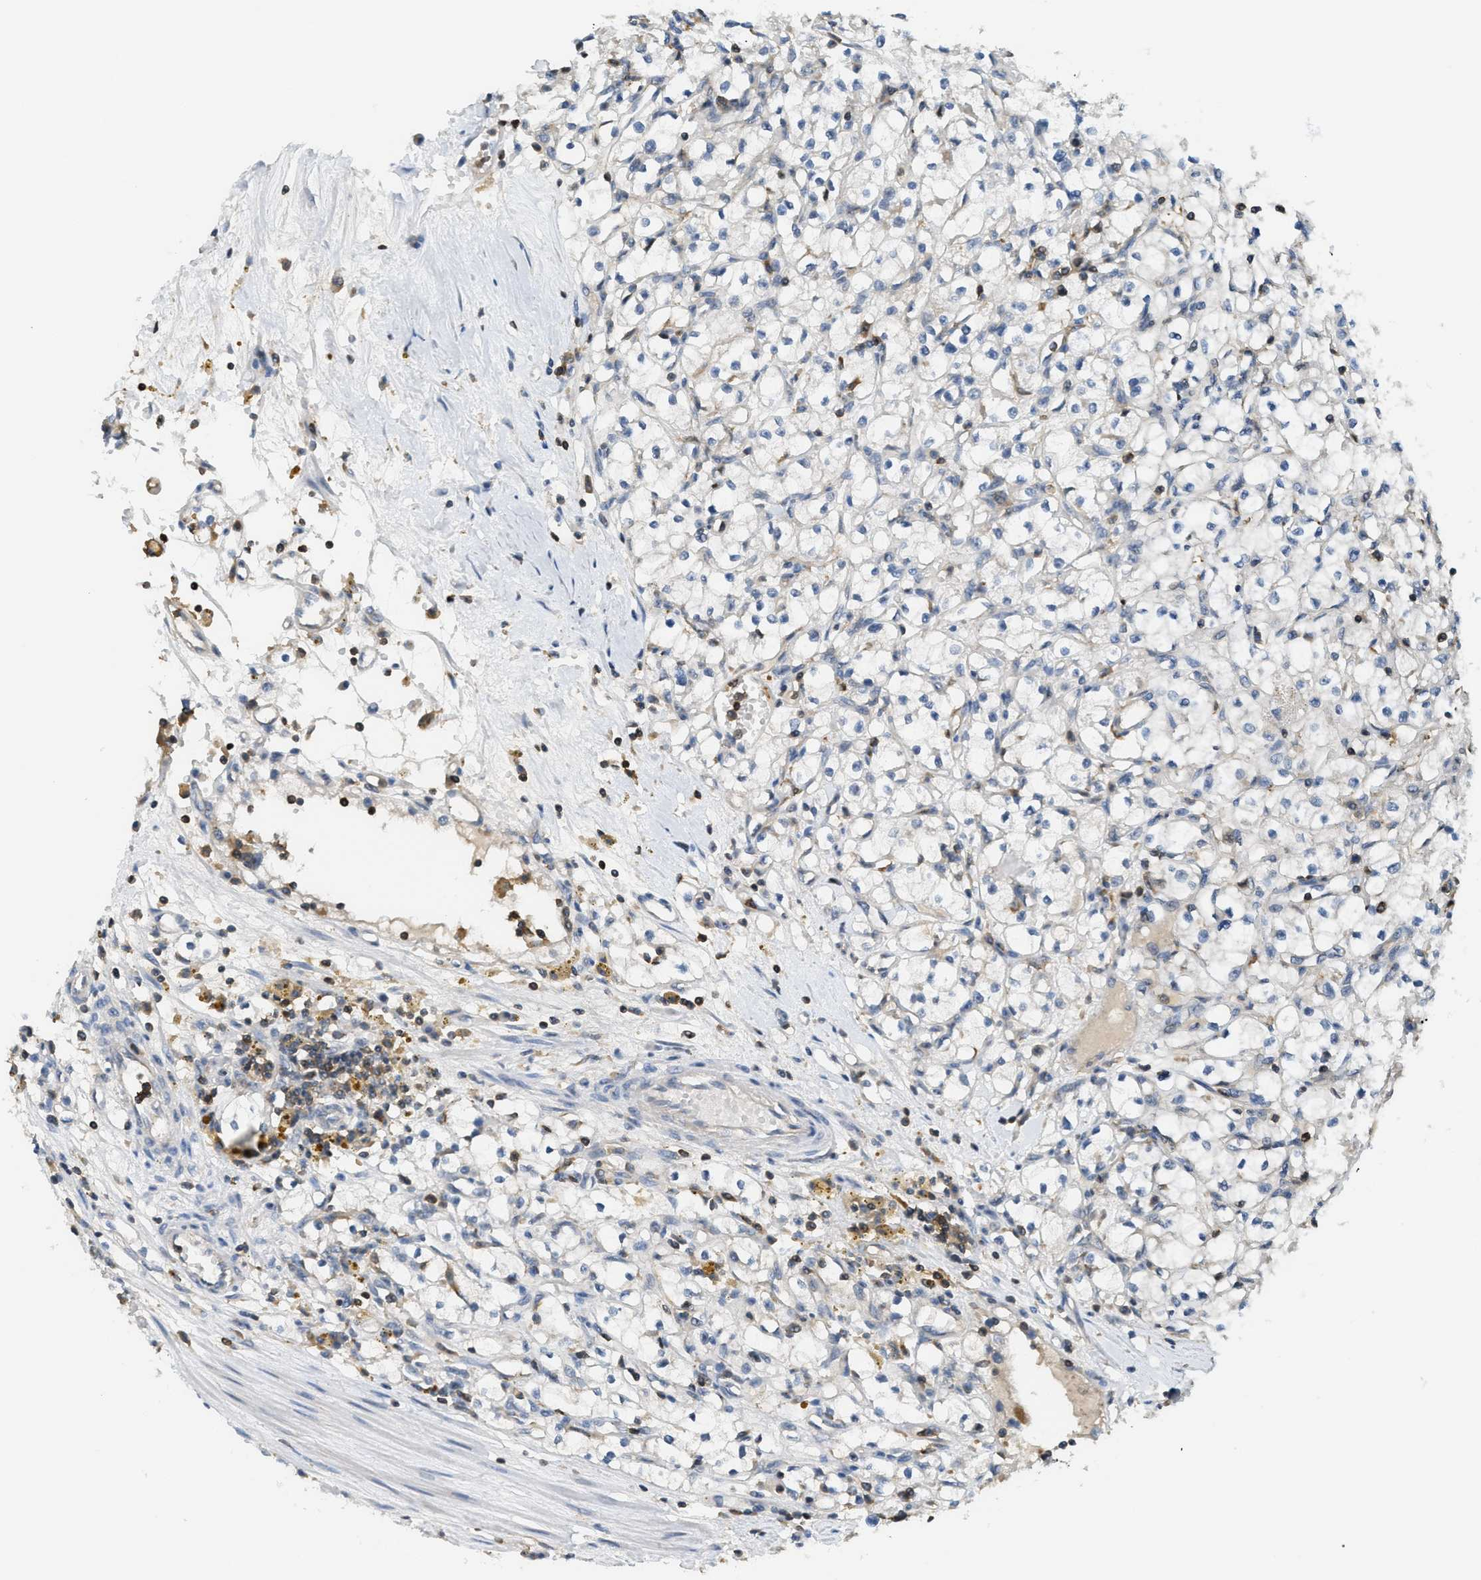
{"staining": {"intensity": "negative", "quantity": "none", "location": "none"}, "tissue": "renal cancer", "cell_type": "Tumor cells", "image_type": "cancer", "snomed": [{"axis": "morphology", "description": "Adenocarcinoma, NOS"}, {"axis": "topography", "description": "Kidney"}], "caption": "A histopathology image of renal adenocarcinoma stained for a protein exhibits no brown staining in tumor cells.", "gene": "GRIK2", "patient": {"sex": "male", "age": 56}}